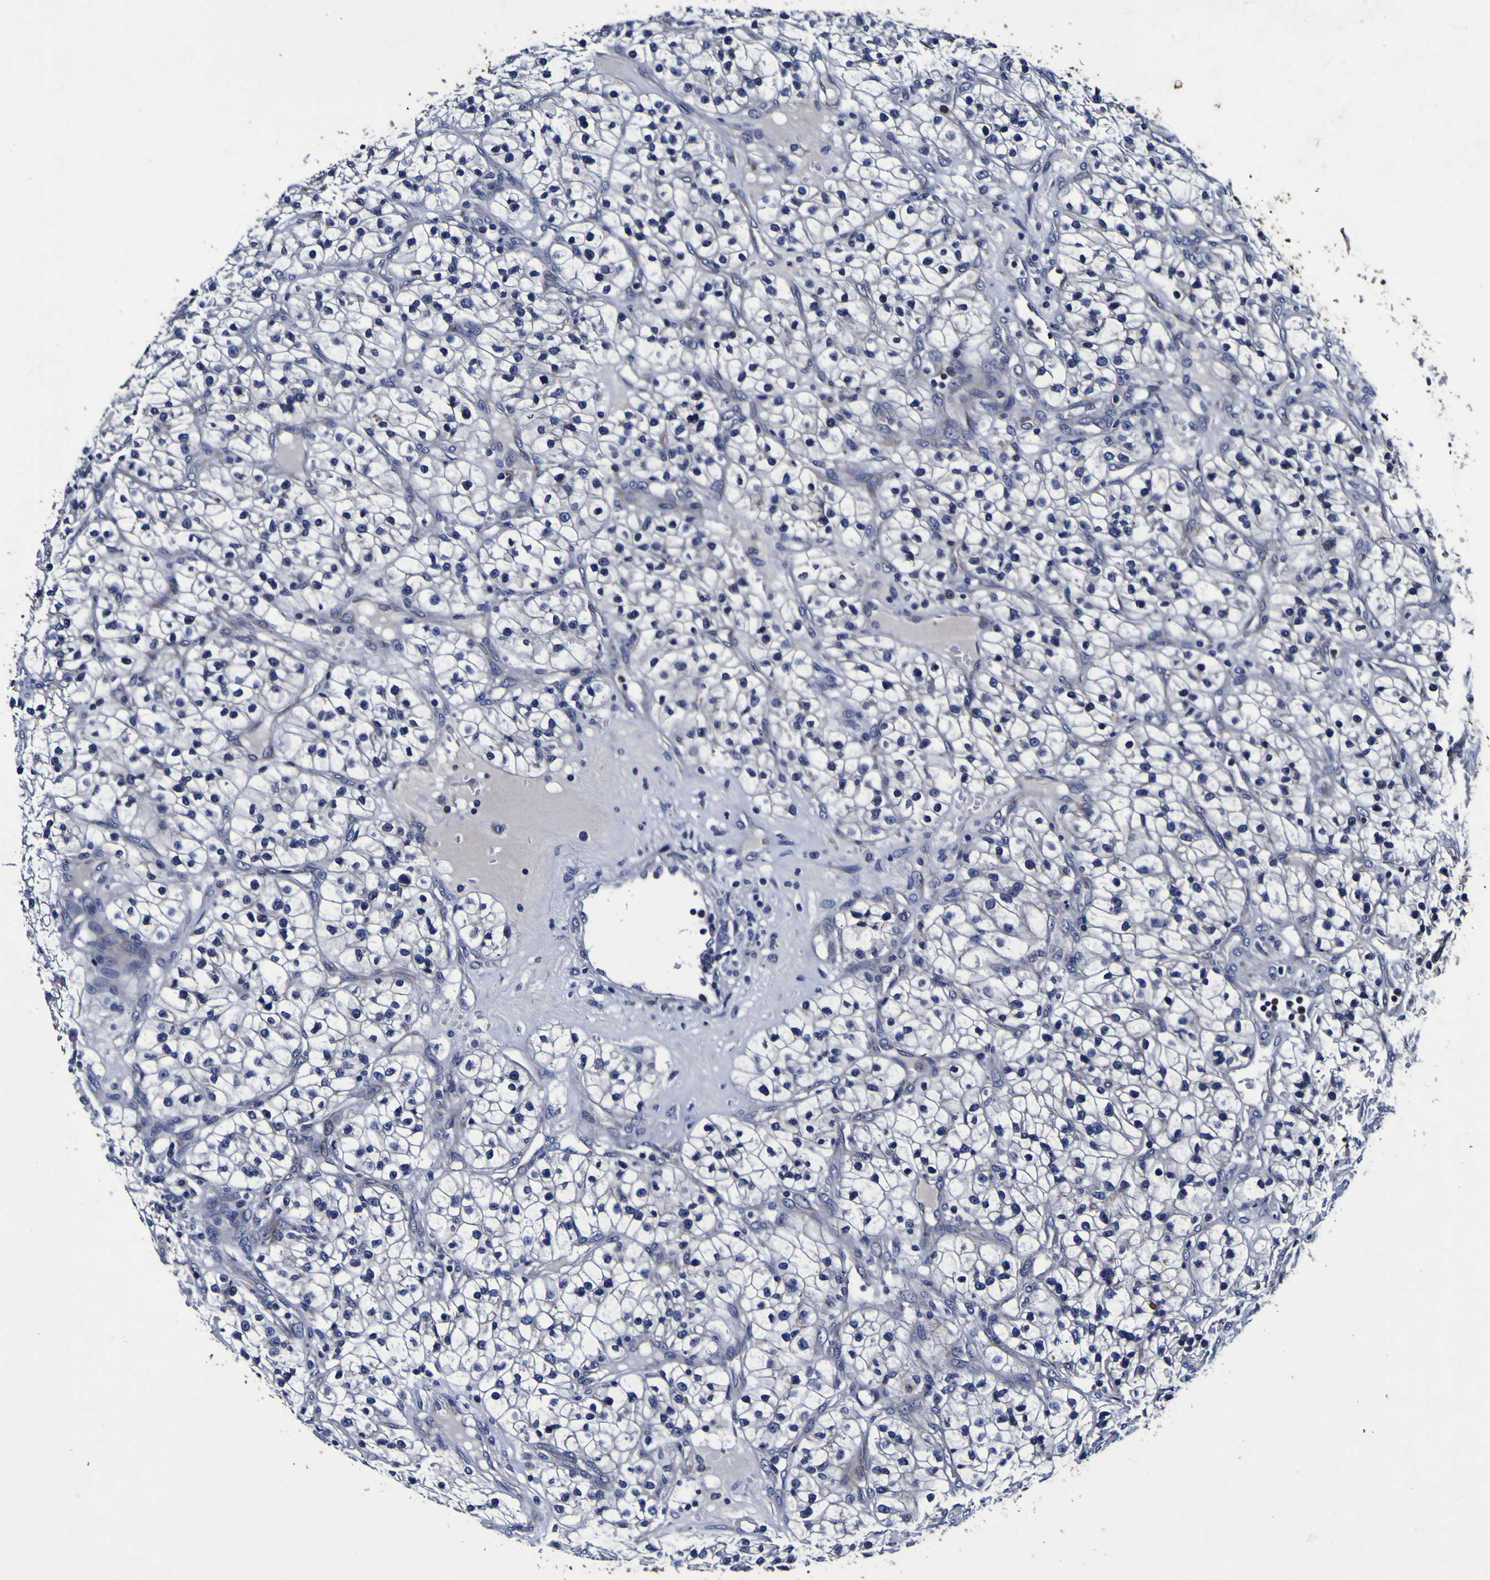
{"staining": {"intensity": "negative", "quantity": "none", "location": "none"}, "tissue": "renal cancer", "cell_type": "Tumor cells", "image_type": "cancer", "snomed": [{"axis": "morphology", "description": "Adenocarcinoma, NOS"}, {"axis": "topography", "description": "Kidney"}], "caption": "The photomicrograph displays no significant expression in tumor cells of renal cancer (adenocarcinoma). (DAB immunohistochemistry (IHC), high magnification).", "gene": "PANK4", "patient": {"sex": "female", "age": 57}}